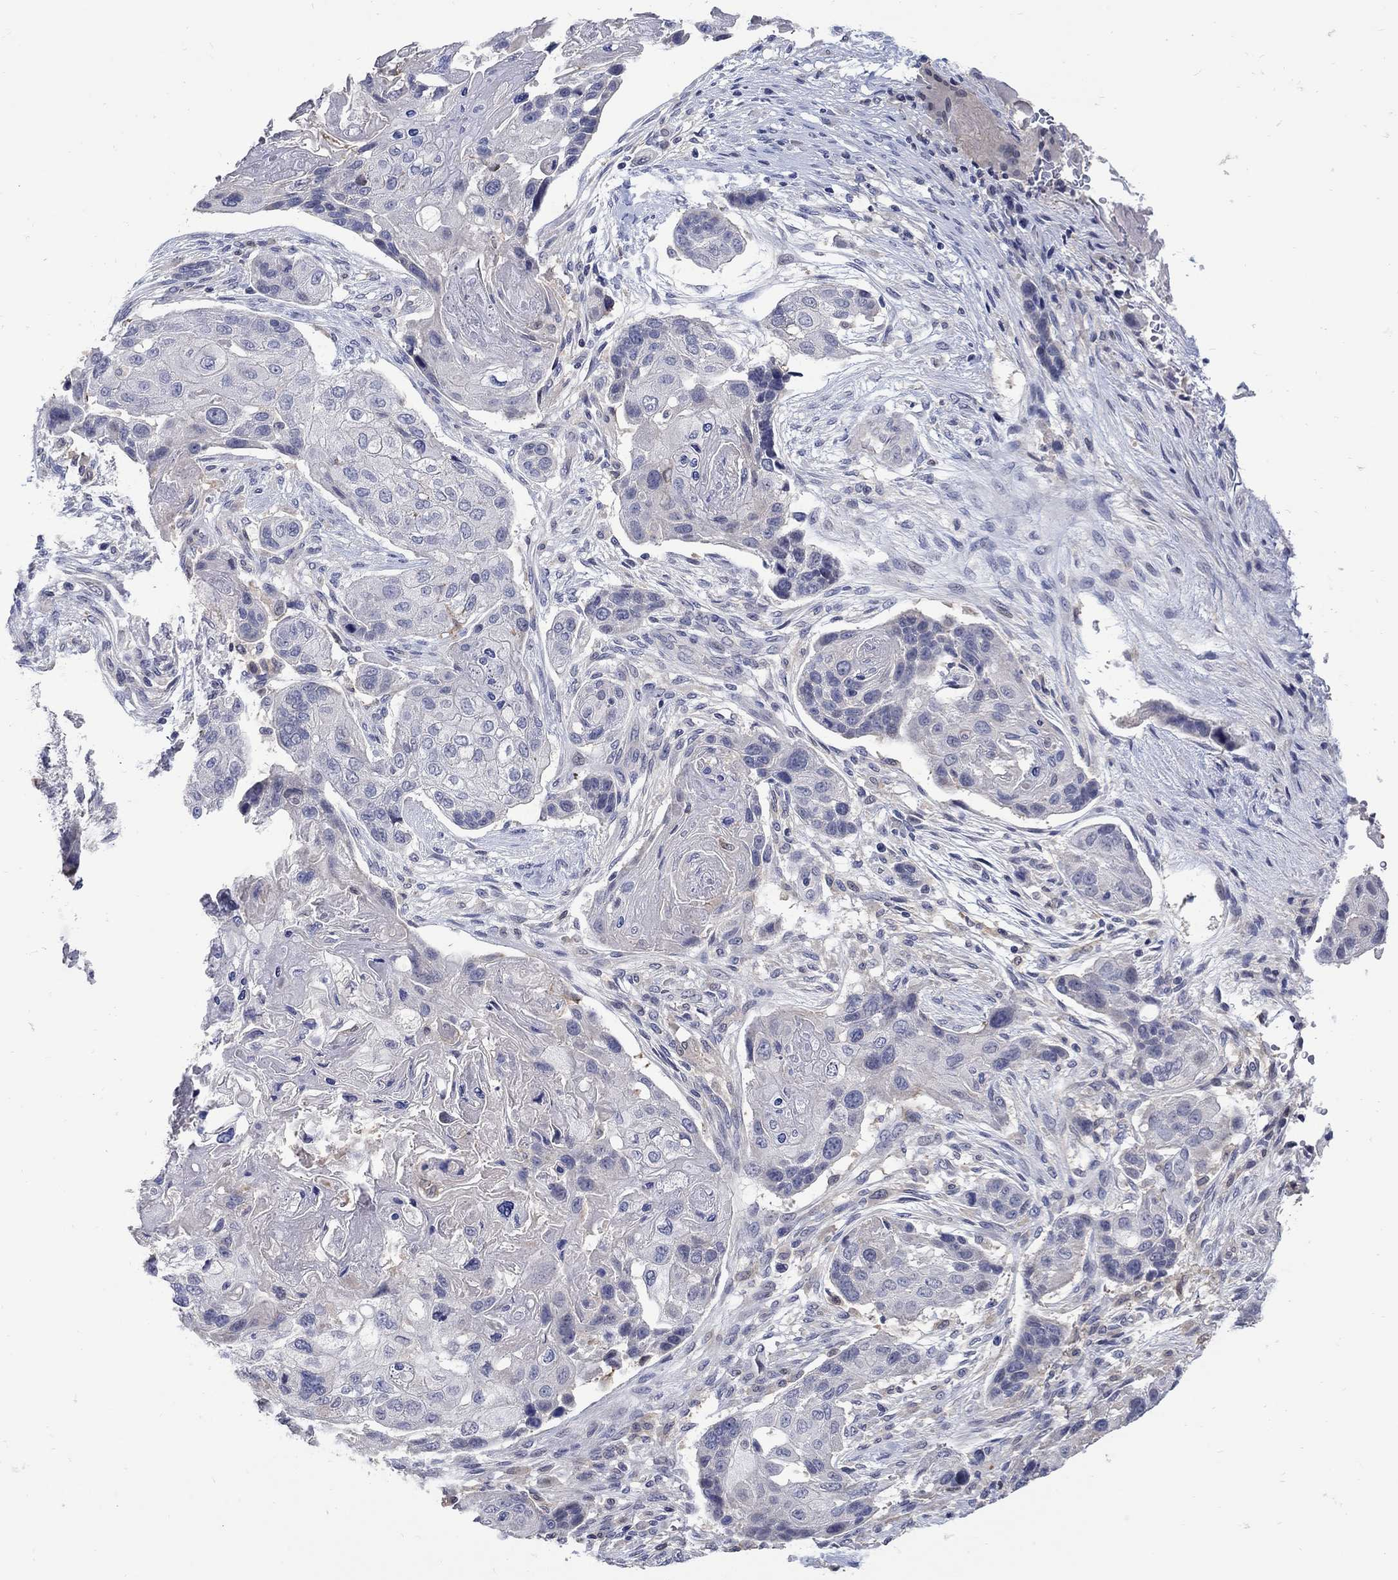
{"staining": {"intensity": "negative", "quantity": "none", "location": "none"}, "tissue": "lung cancer", "cell_type": "Tumor cells", "image_type": "cancer", "snomed": [{"axis": "morphology", "description": "Normal tissue, NOS"}, {"axis": "morphology", "description": "Squamous cell carcinoma, NOS"}, {"axis": "topography", "description": "Bronchus"}, {"axis": "topography", "description": "Lung"}], "caption": "The image shows no significant positivity in tumor cells of squamous cell carcinoma (lung). Brightfield microscopy of immunohistochemistry (IHC) stained with DAB (3,3'-diaminobenzidine) (brown) and hematoxylin (blue), captured at high magnification.", "gene": "CETN1", "patient": {"sex": "male", "age": 69}}